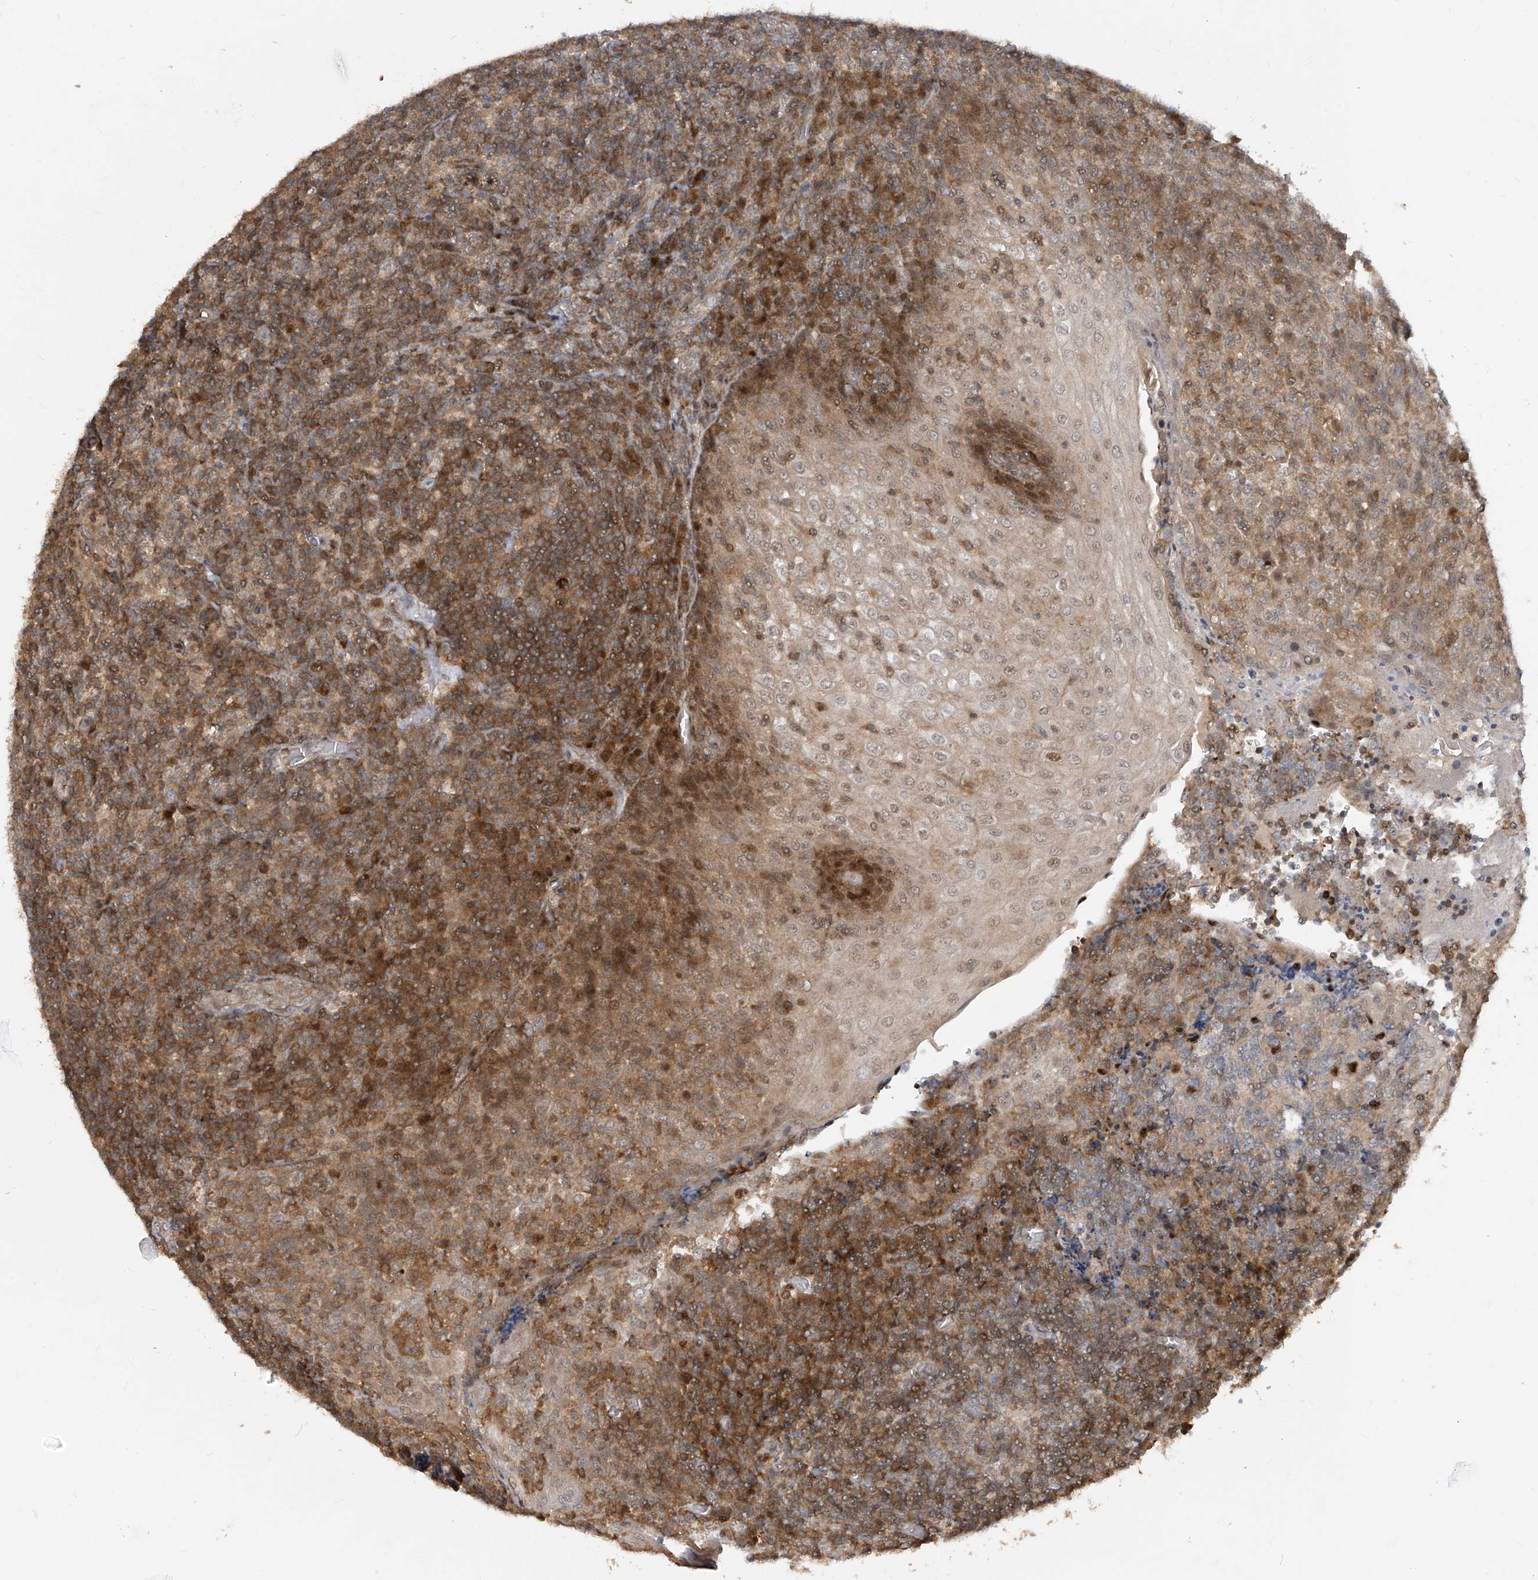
{"staining": {"intensity": "moderate", "quantity": ">75%", "location": "cytoplasmic/membranous"}, "tissue": "tonsil", "cell_type": "Non-germinal center cells", "image_type": "normal", "snomed": [{"axis": "morphology", "description": "Normal tissue, NOS"}, {"axis": "topography", "description": "Tonsil"}], "caption": "A high-resolution image shows IHC staining of benign tonsil, which shows moderate cytoplasmic/membranous positivity in about >75% of non-germinal center cells.", "gene": "ZNF358", "patient": {"sex": "female", "age": 19}}